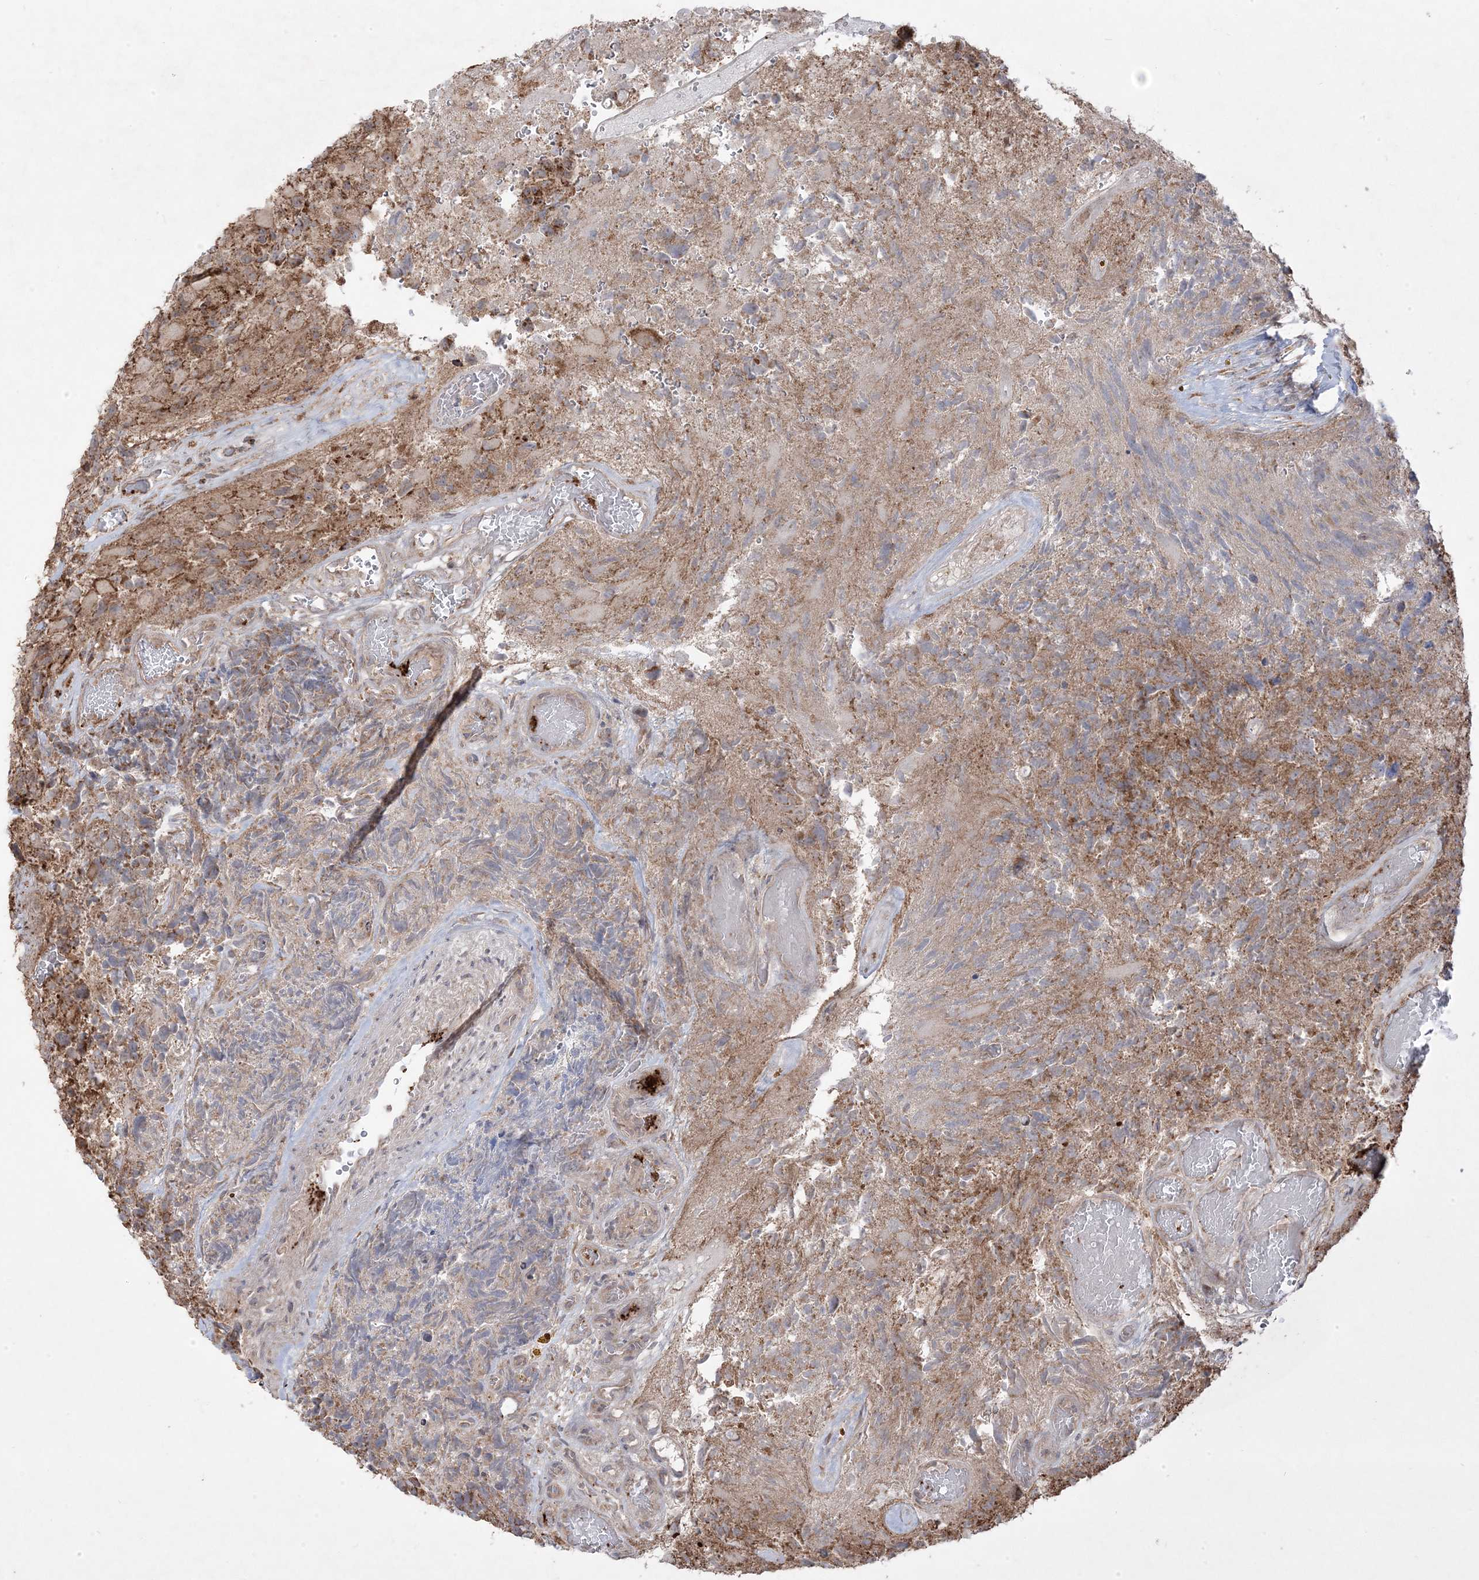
{"staining": {"intensity": "moderate", "quantity": "25%-75%", "location": "cytoplasmic/membranous"}, "tissue": "glioma", "cell_type": "Tumor cells", "image_type": "cancer", "snomed": [{"axis": "morphology", "description": "Glioma, malignant, High grade"}, {"axis": "topography", "description": "Brain"}], "caption": "This image exhibits immunohistochemistry (IHC) staining of human glioma, with medium moderate cytoplasmic/membranous expression in about 25%-75% of tumor cells.", "gene": "CLUAP1", "patient": {"sex": "male", "age": 69}}